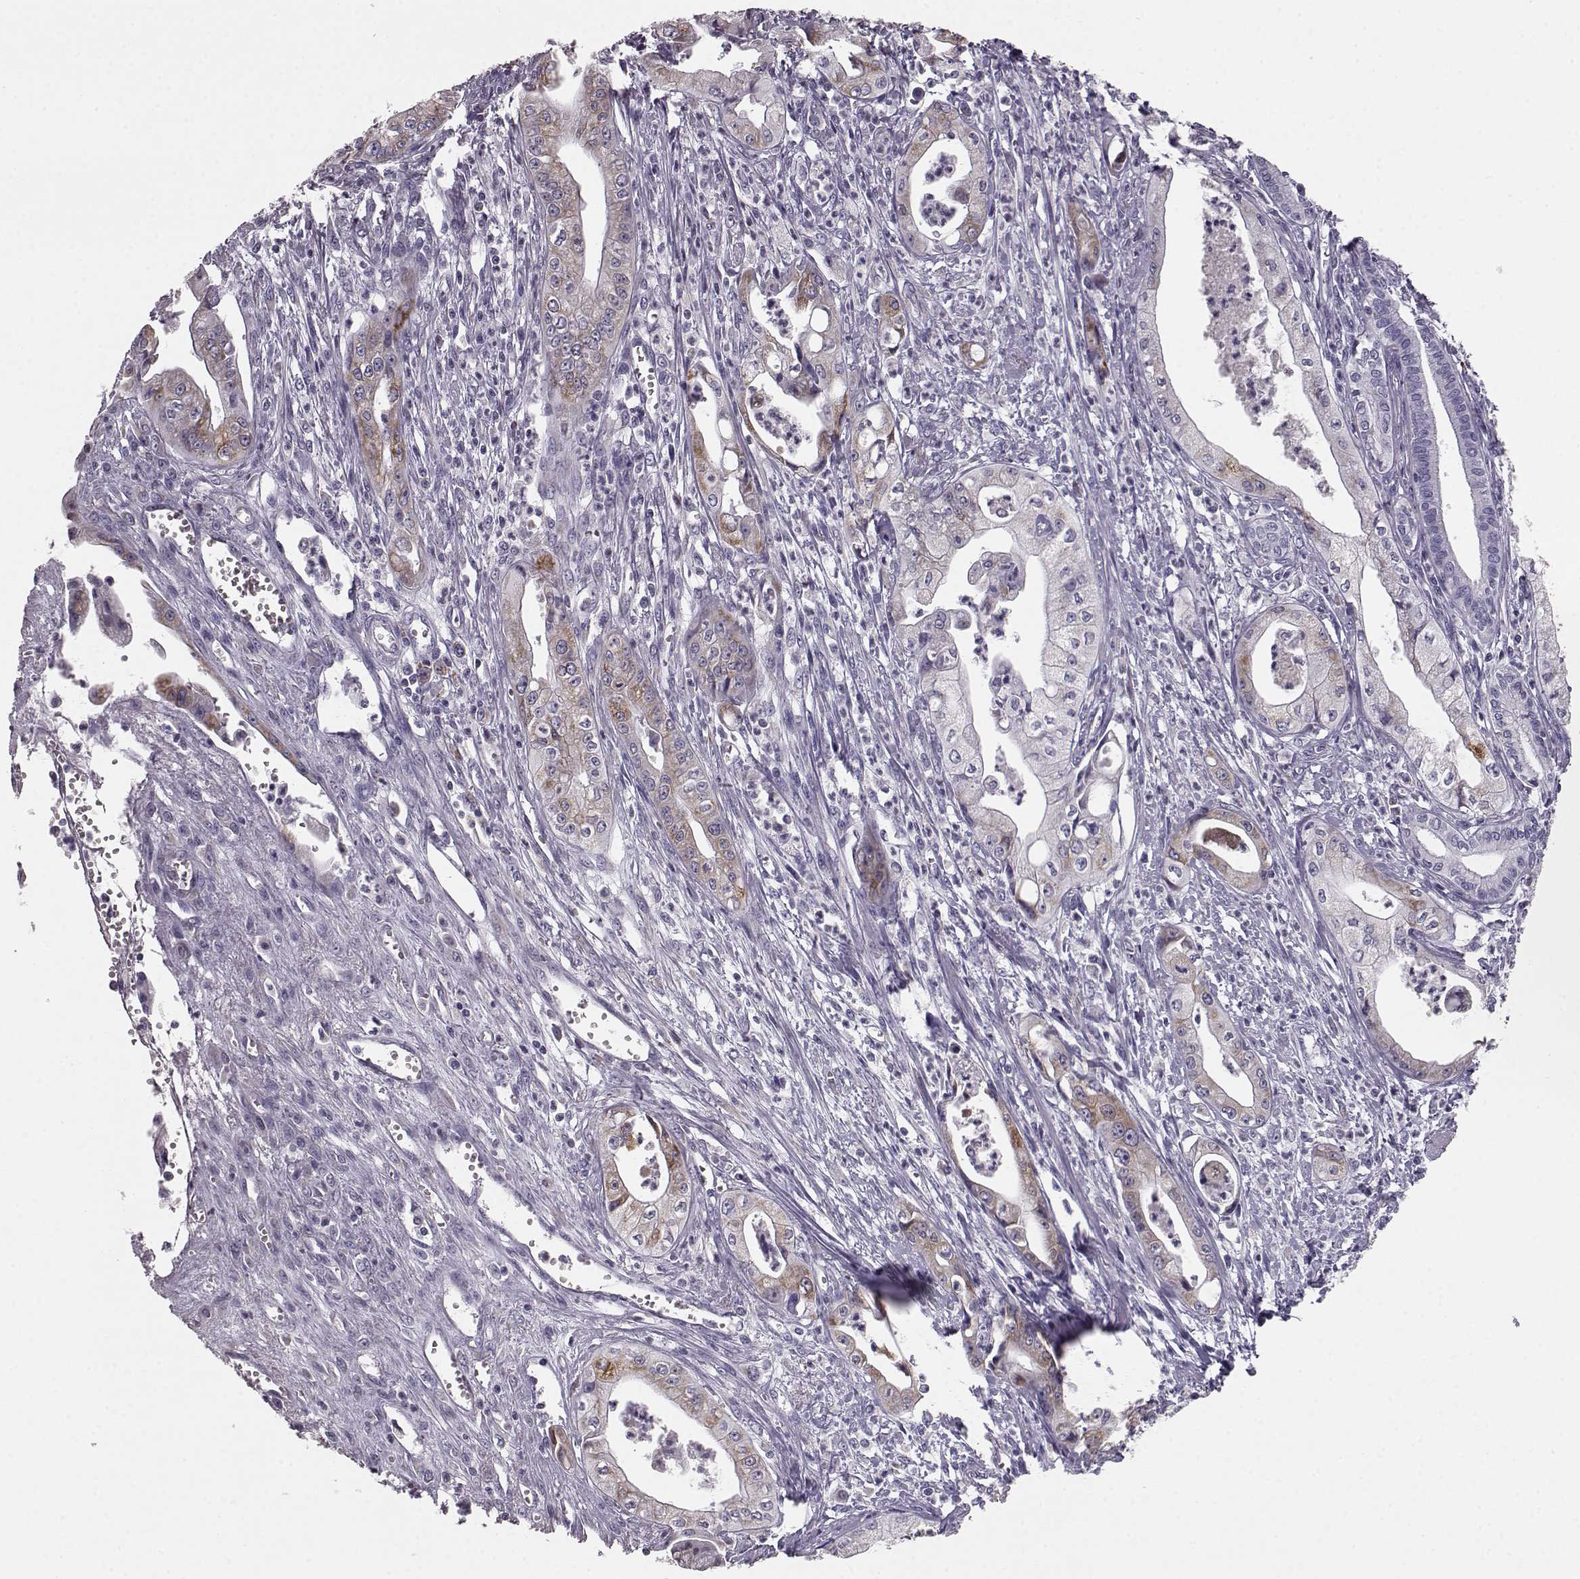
{"staining": {"intensity": "moderate", "quantity": "<25%", "location": "cytoplasmic/membranous"}, "tissue": "pancreatic cancer", "cell_type": "Tumor cells", "image_type": "cancer", "snomed": [{"axis": "morphology", "description": "Adenocarcinoma, NOS"}, {"axis": "topography", "description": "Pancreas"}], "caption": "Immunohistochemistry (IHC) histopathology image of human pancreatic cancer (adenocarcinoma) stained for a protein (brown), which reveals low levels of moderate cytoplasmic/membranous positivity in approximately <25% of tumor cells.", "gene": "ELOVL5", "patient": {"sex": "female", "age": 65}}